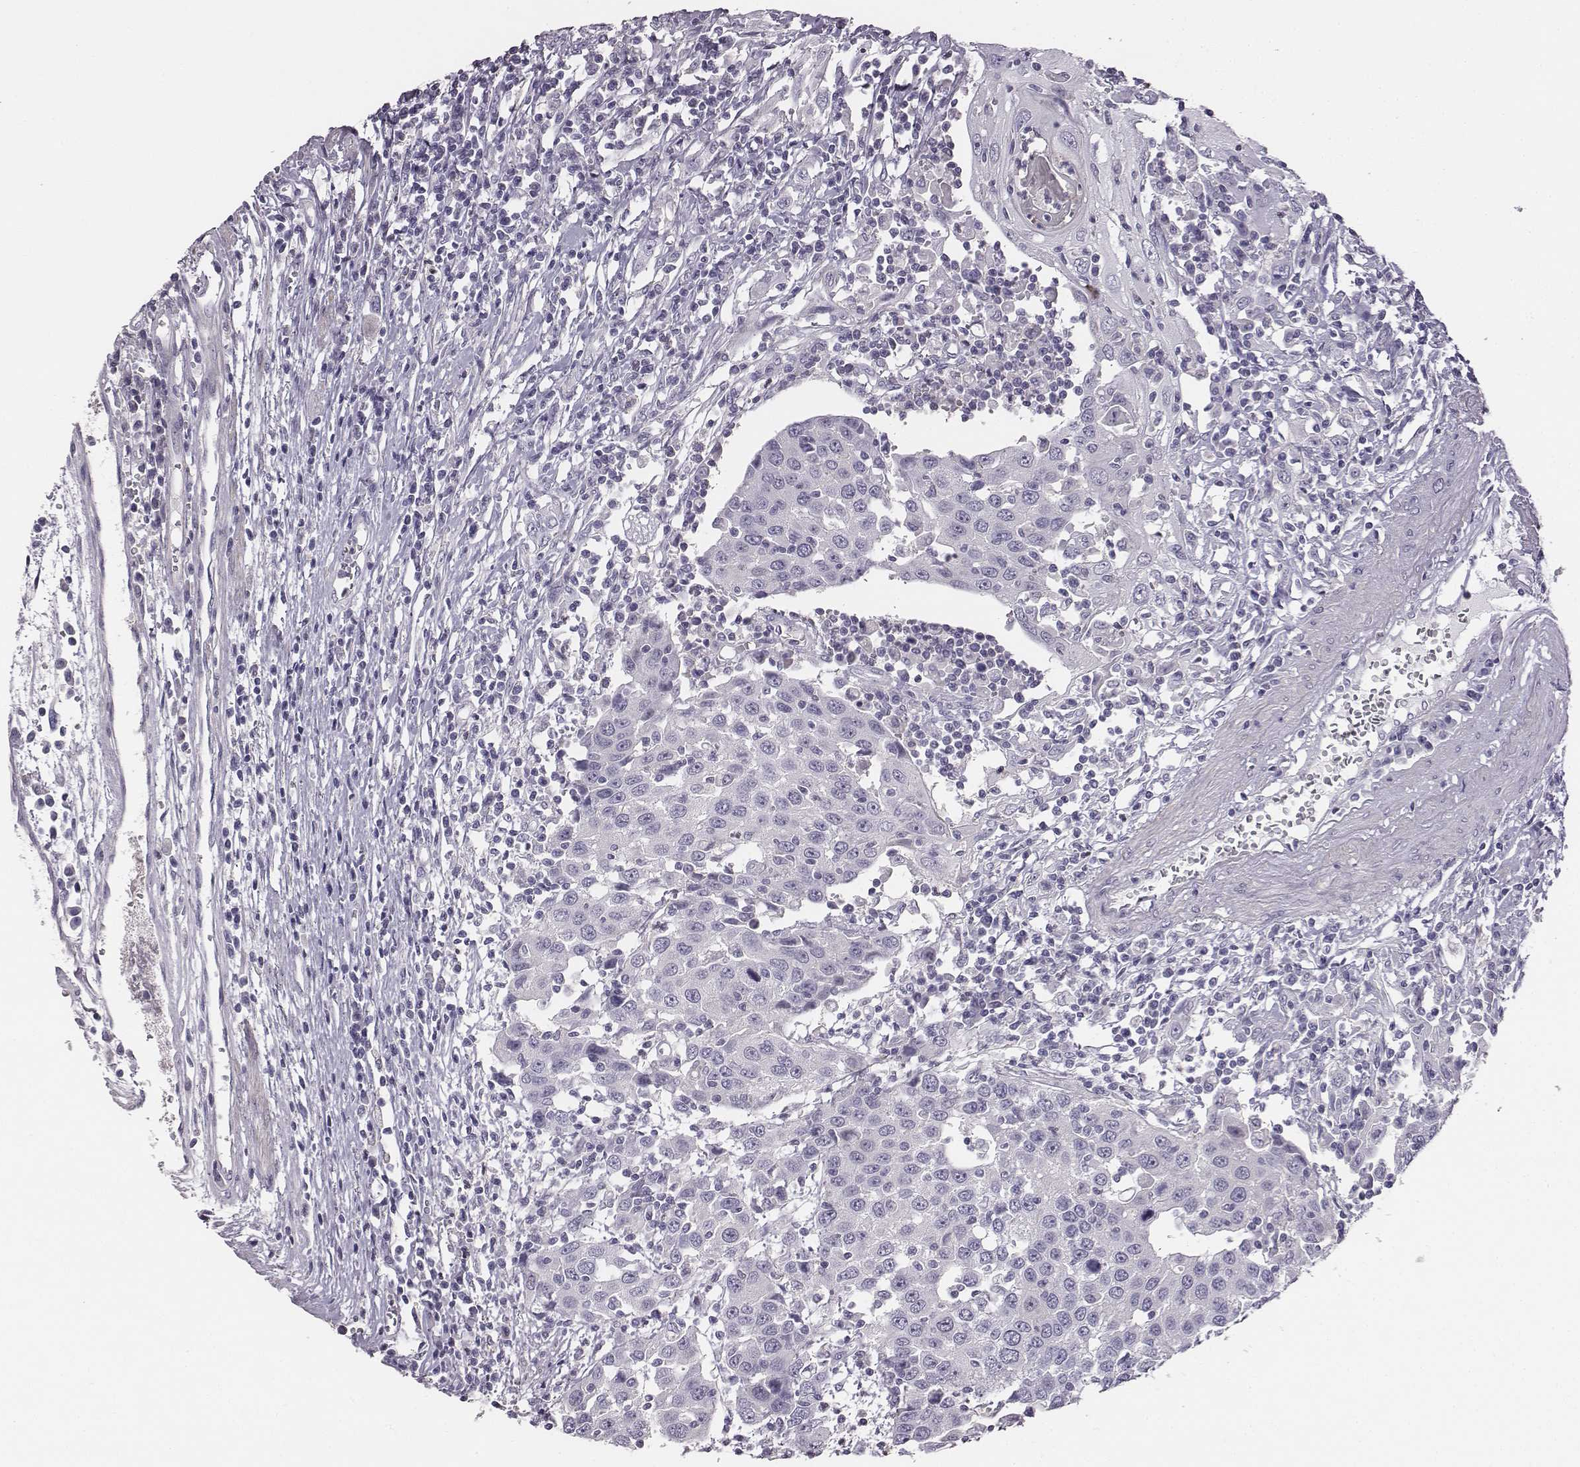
{"staining": {"intensity": "negative", "quantity": "none", "location": "none"}, "tissue": "urothelial cancer", "cell_type": "Tumor cells", "image_type": "cancer", "snomed": [{"axis": "morphology", "description": "Urothelial carcinoma, High grade"}, {"axis": "topography", "description": "Urinary bladder"}], "caption": "Immunohistochemistry (IHC) micrograph of human urothelial cancer stained for a protein (brown), which displays no expression in tumor cells.", "gene": "ADAM7", "patient": {"sex": "female", "age": 85}}